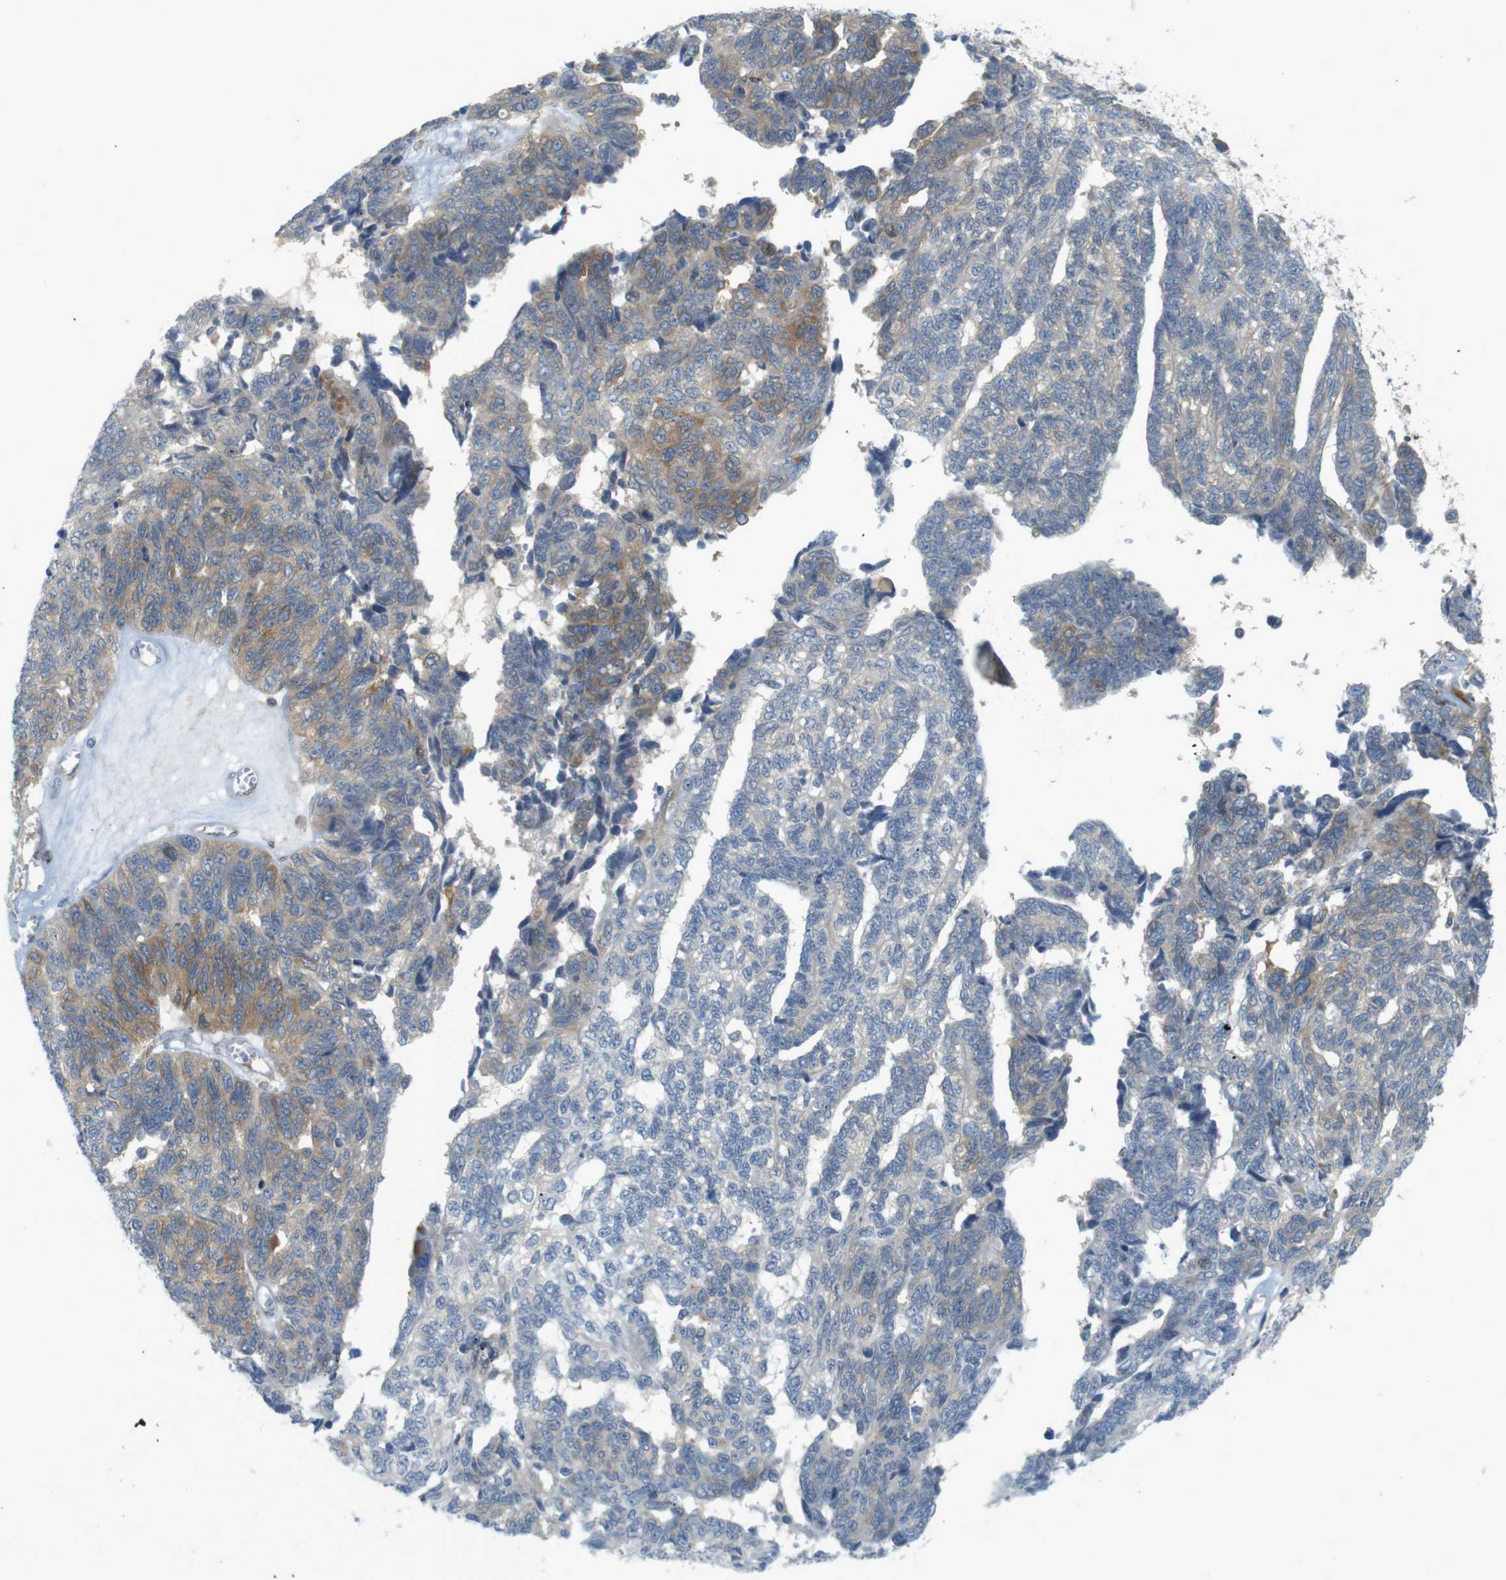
{"staining": {"intensity": "moderate", "quantity": "<25%", "location": "cytoplasmic/membranous"}, "tissue": "ovarian cancer", "cell_type": "Tumor cells", "image_type": "cancer", "snomed": [{"axis": "morphology", "description": "Cystadenocarcinoma, serous, NOS"}, {"axis": "topography", "description": "Ovary"}], "caption": "IHC (DAB (3,3'-diaminobenzidine)) staining of ovarian serous cystadenocarcinoma demonstrates moderate cytoplasmic/membranous protein staining in about <25% of tumor cells. The staining was performed using DAB (3,3'-diaminobenzidine), with brown indicating positive protein expression. Nuclei are stained blue with hematoxylin.", "gene": "GJC3", "patient": {"sex": "female", "age": 79}}